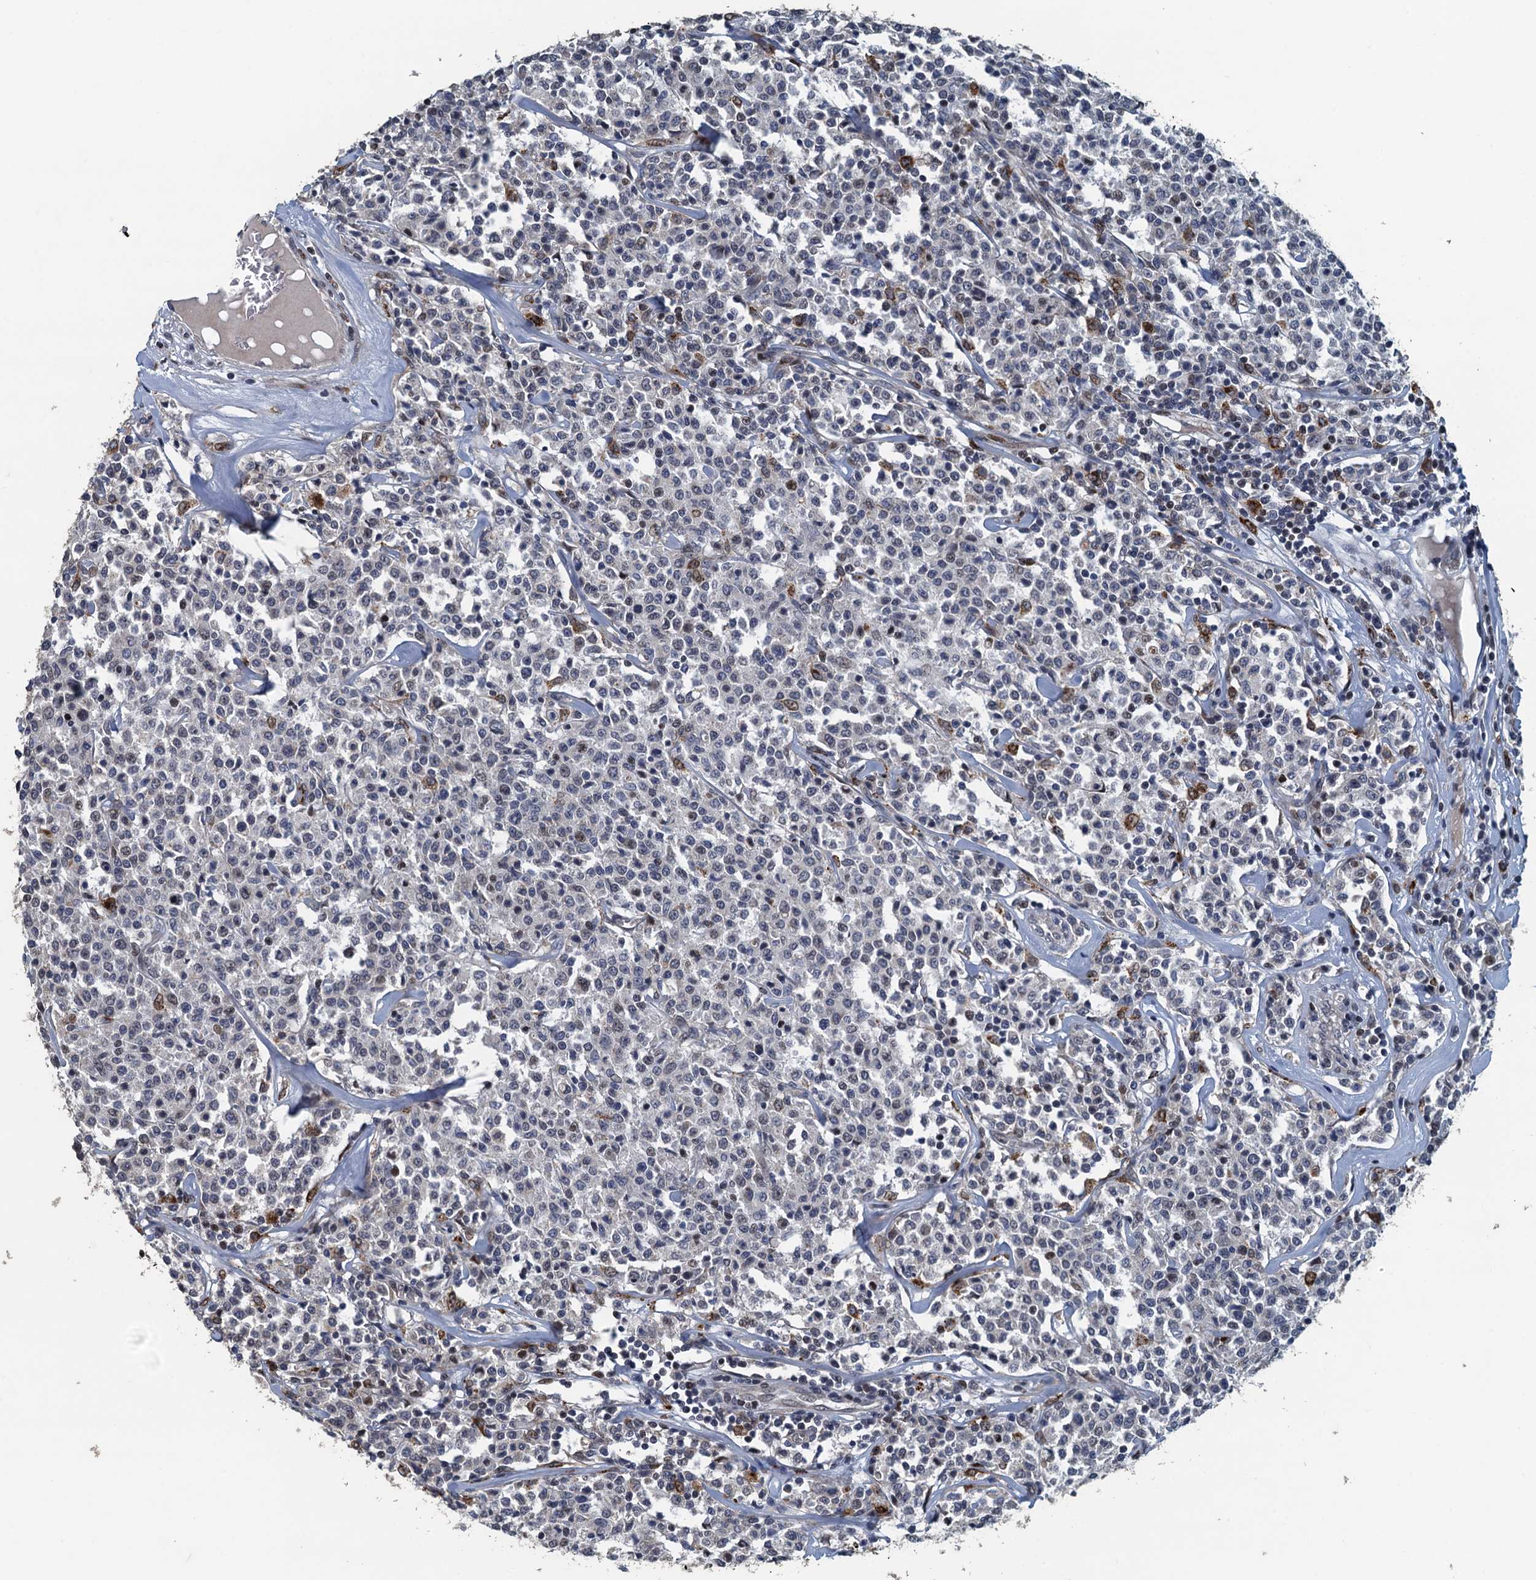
{"staining": {"intensity": "negative", "quantity": "none", "location": "none"}, "tissue": "lymphoma", "cell_type": "Tumor cells", "image_type": "cancer", "snomed": [{"axis": "morphology", "description": "Malignant lymphoma, non-Hodgkin's type, Low grade"}, {"axis": "topography", "description": "Small intestine"}], "caption": "The histopathology image exhibits no staining of tumor cells in lymphoma.", "gene": "AGRN", "patient": {"sex": "female", "age": 59}}